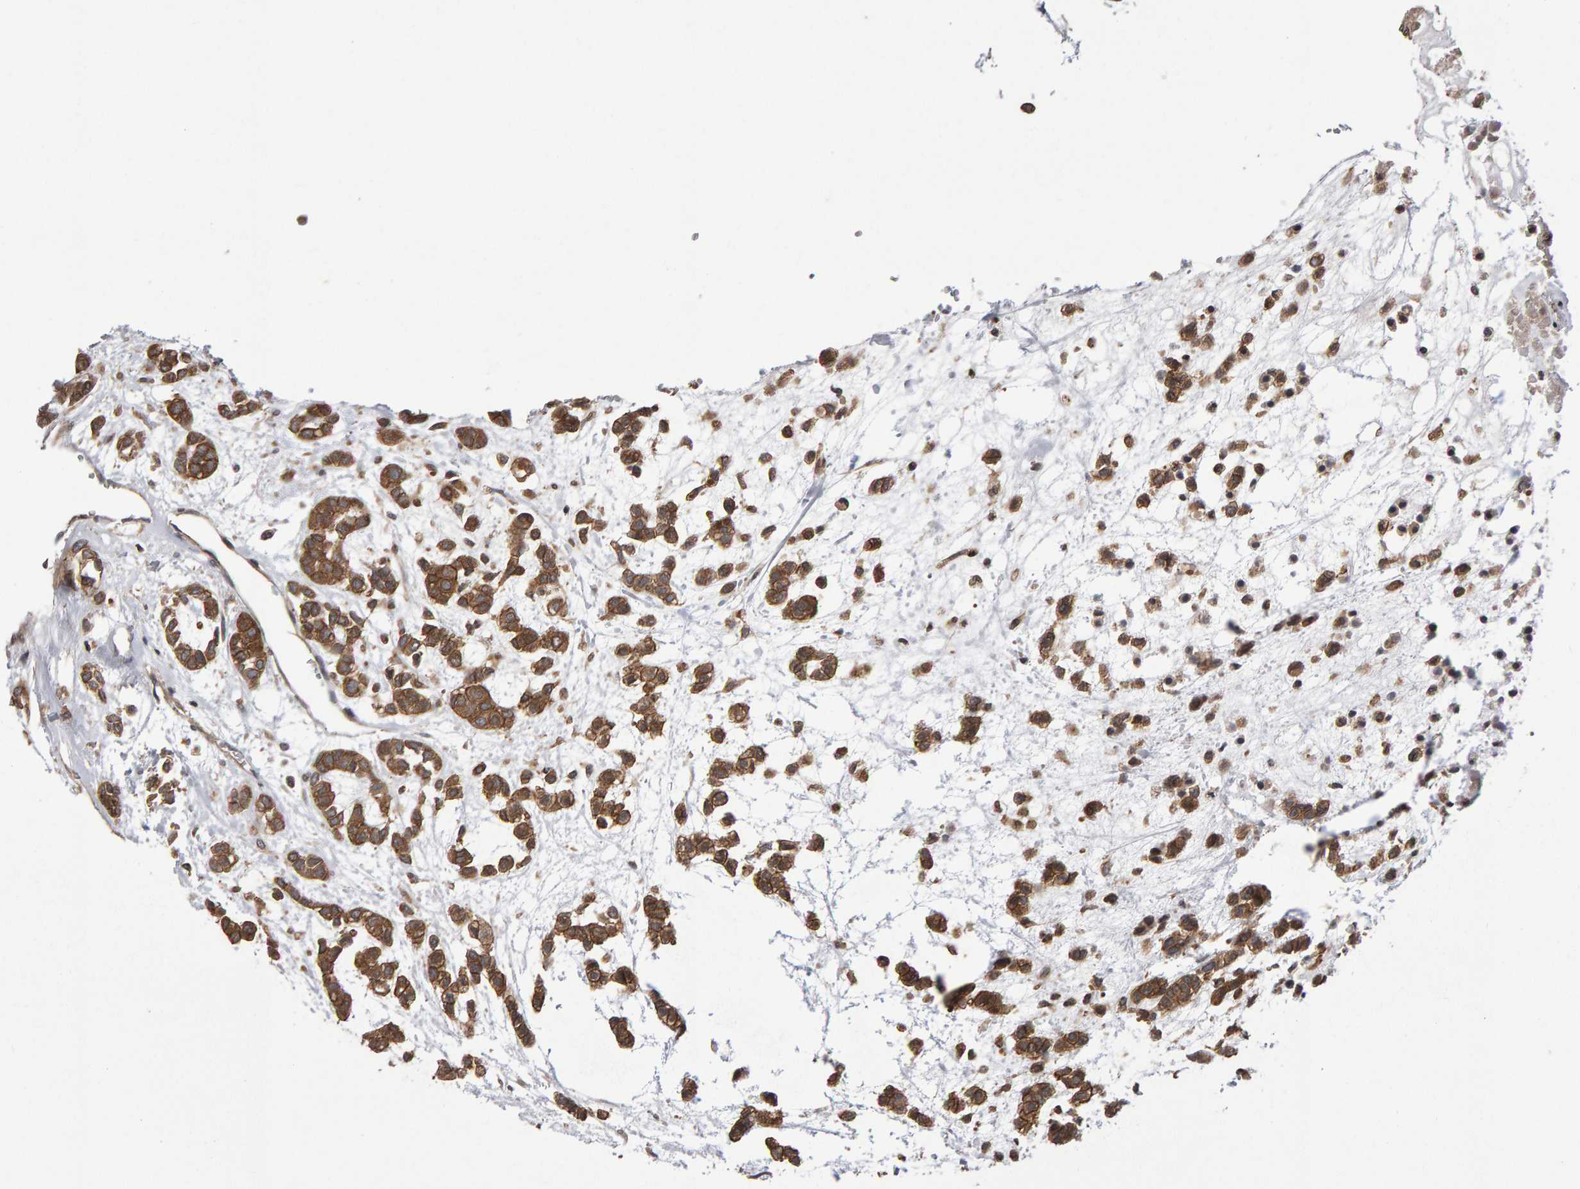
{"staining": {"intensity": "moderate", "quantity": ">75%", "location": "cytoplasmic/membranous"}, "tissue": "head and neck cancer", "cell_type": "Tumor cells", "image_type": "cancer", "snomed": [{"axis": "morphology", "description": "Adenocarcinoma, NOS"}, {"axis": "morphology", "description": "Adenoma, NOS"}, {"axis": "topography", "description": "Head-Neck"}], "caption": "Head and neck adenocarcinoma stained for a protein displays moderate cytoplasmic/membranous positivity in tumor cells.", "gene": "SCRIB", "patient": {"sex": "female", "age": 55}}